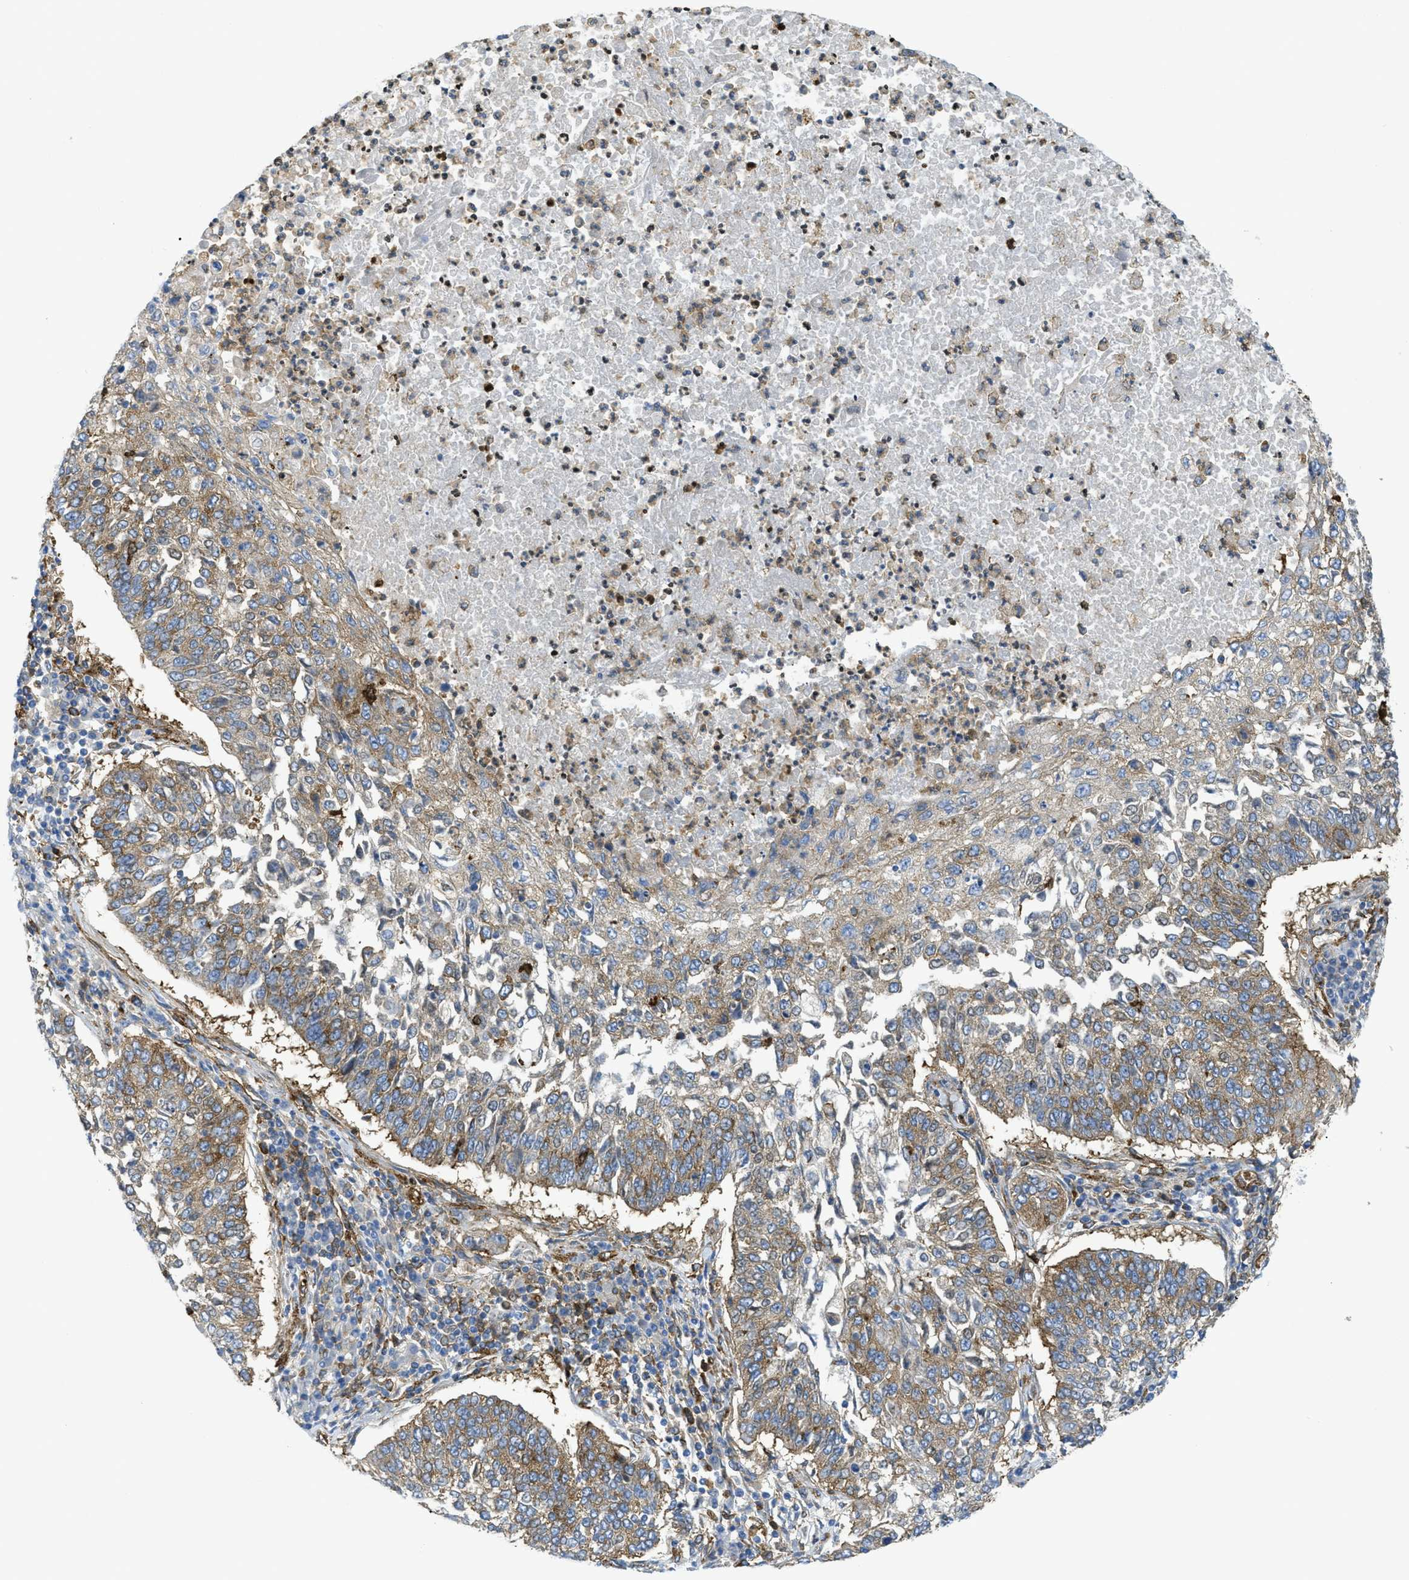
{"staining": {"intensity": "moderate", "quantity": ">75%", "location": "cytoplasmic/membranous"}, "tissue": "lung cancer", "cell_type": "Tumor cells", "image_type": "cancer", "snomed": [{"axis": "morphology", "description": "Normal tissue, NOS"}, {"axis": "morphology", "description": "Squamous cell carcinoma, NOS"}, {"axis": "topography", "description": "Cartilage tissue"}, {"axis": "topography", "description": "Bronchus"}, {"axis": "topography", "description": "Lung"}], "caption": "Human squamous cell carcinoma (lung) stained for a protein (brown) demonstrates moderate cytoplasmic/membranous positive positivity in about >75% of tumor cells.", "gene": "HIP1", "patient": {"sex": "female", "age": 49}}